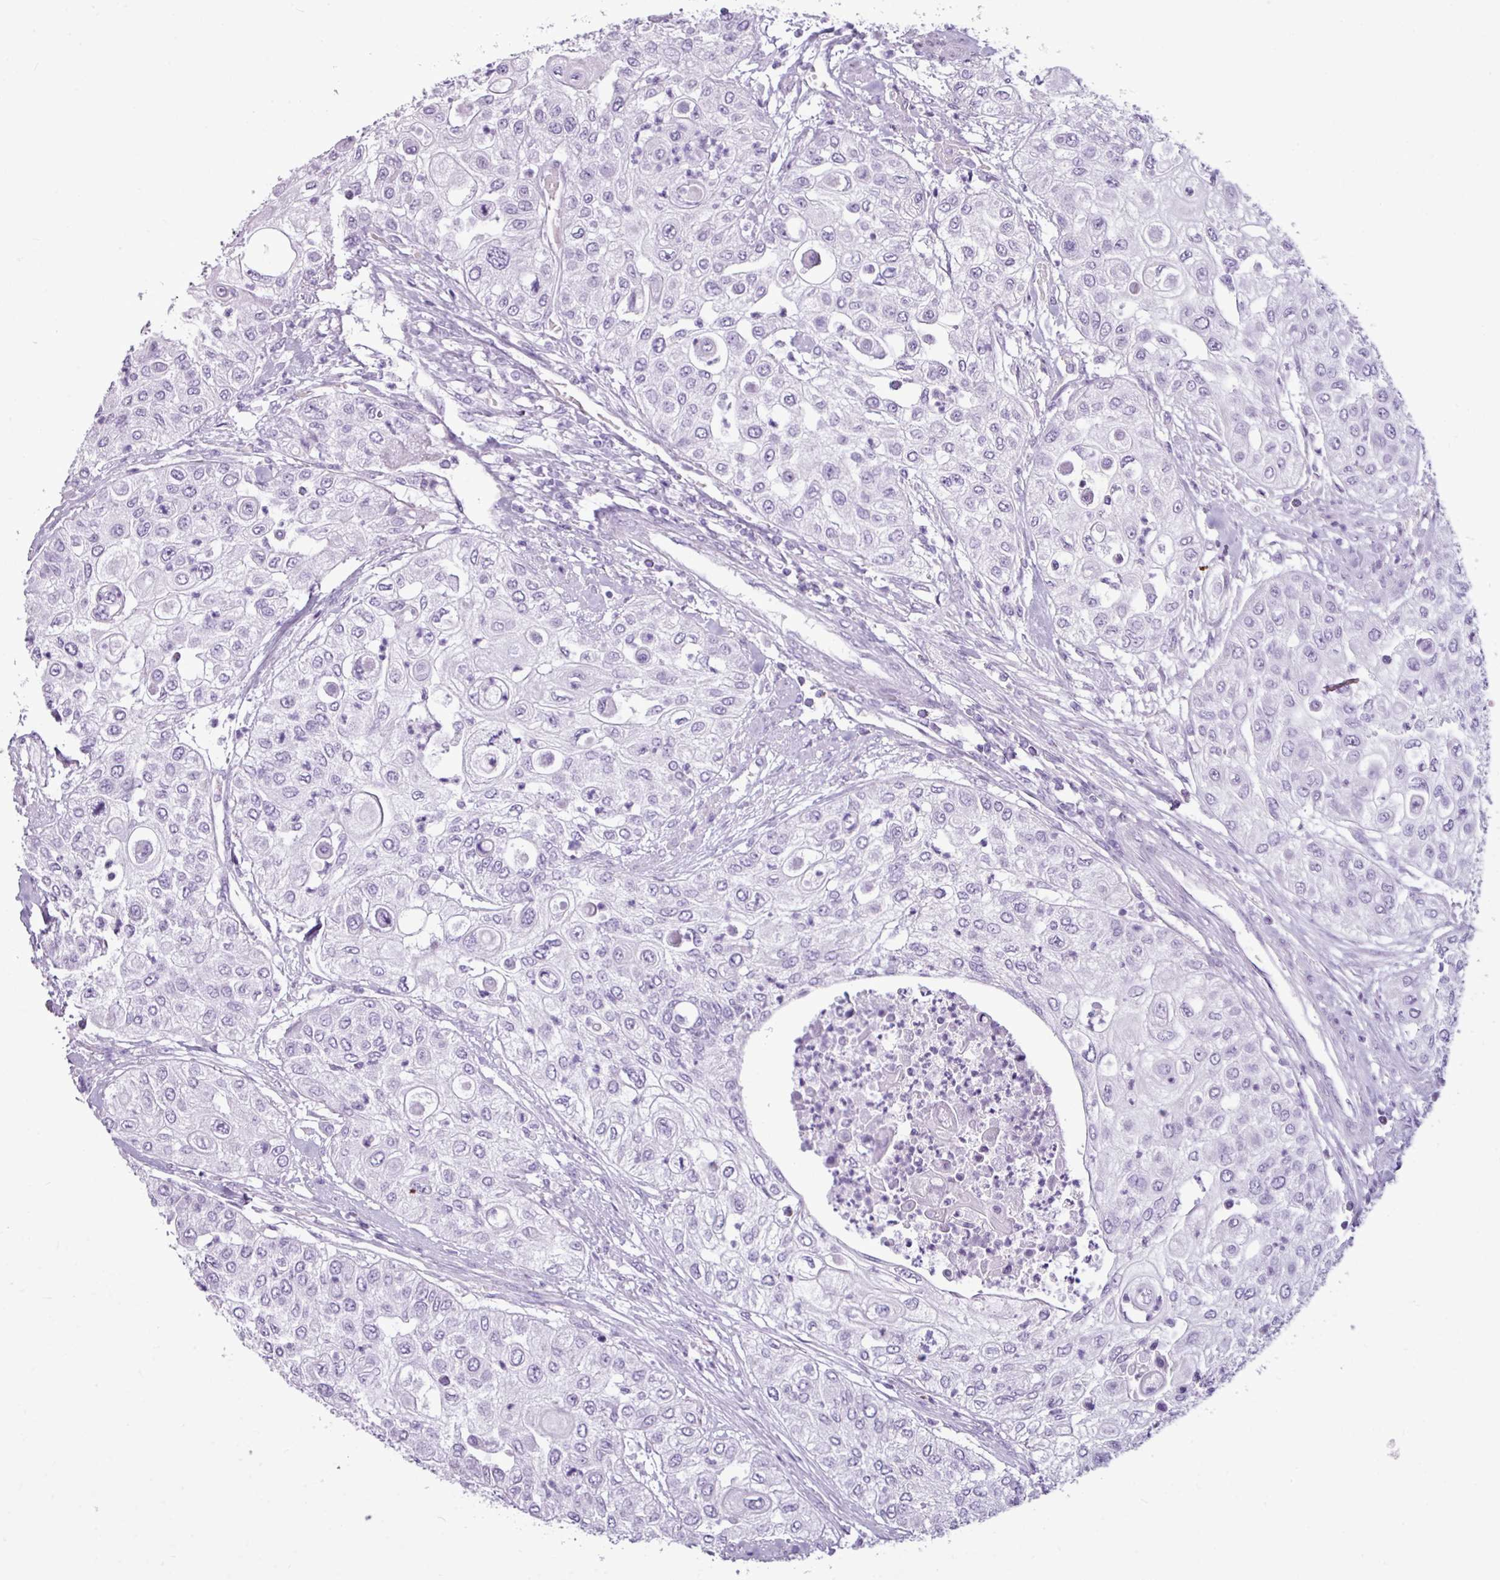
{"staining": {"intensity": "negative", "quantity": "none", "location": "none"}, "tissue": "urothelial cancer", "cell_type": "Tumor cells", "image_type": "cancer", "snomed": [{"axis": "morphology", "description": "Urothelial carcinoma, High grade"}, {"axis": "topography", "description": "Urinary bladder"}], "caption": "Tumor cells show no significant protein staining in urothelial carcinoma (high-grade).", "gene": "AMY1B", "patient": {"sex": "female", "age": 79}}